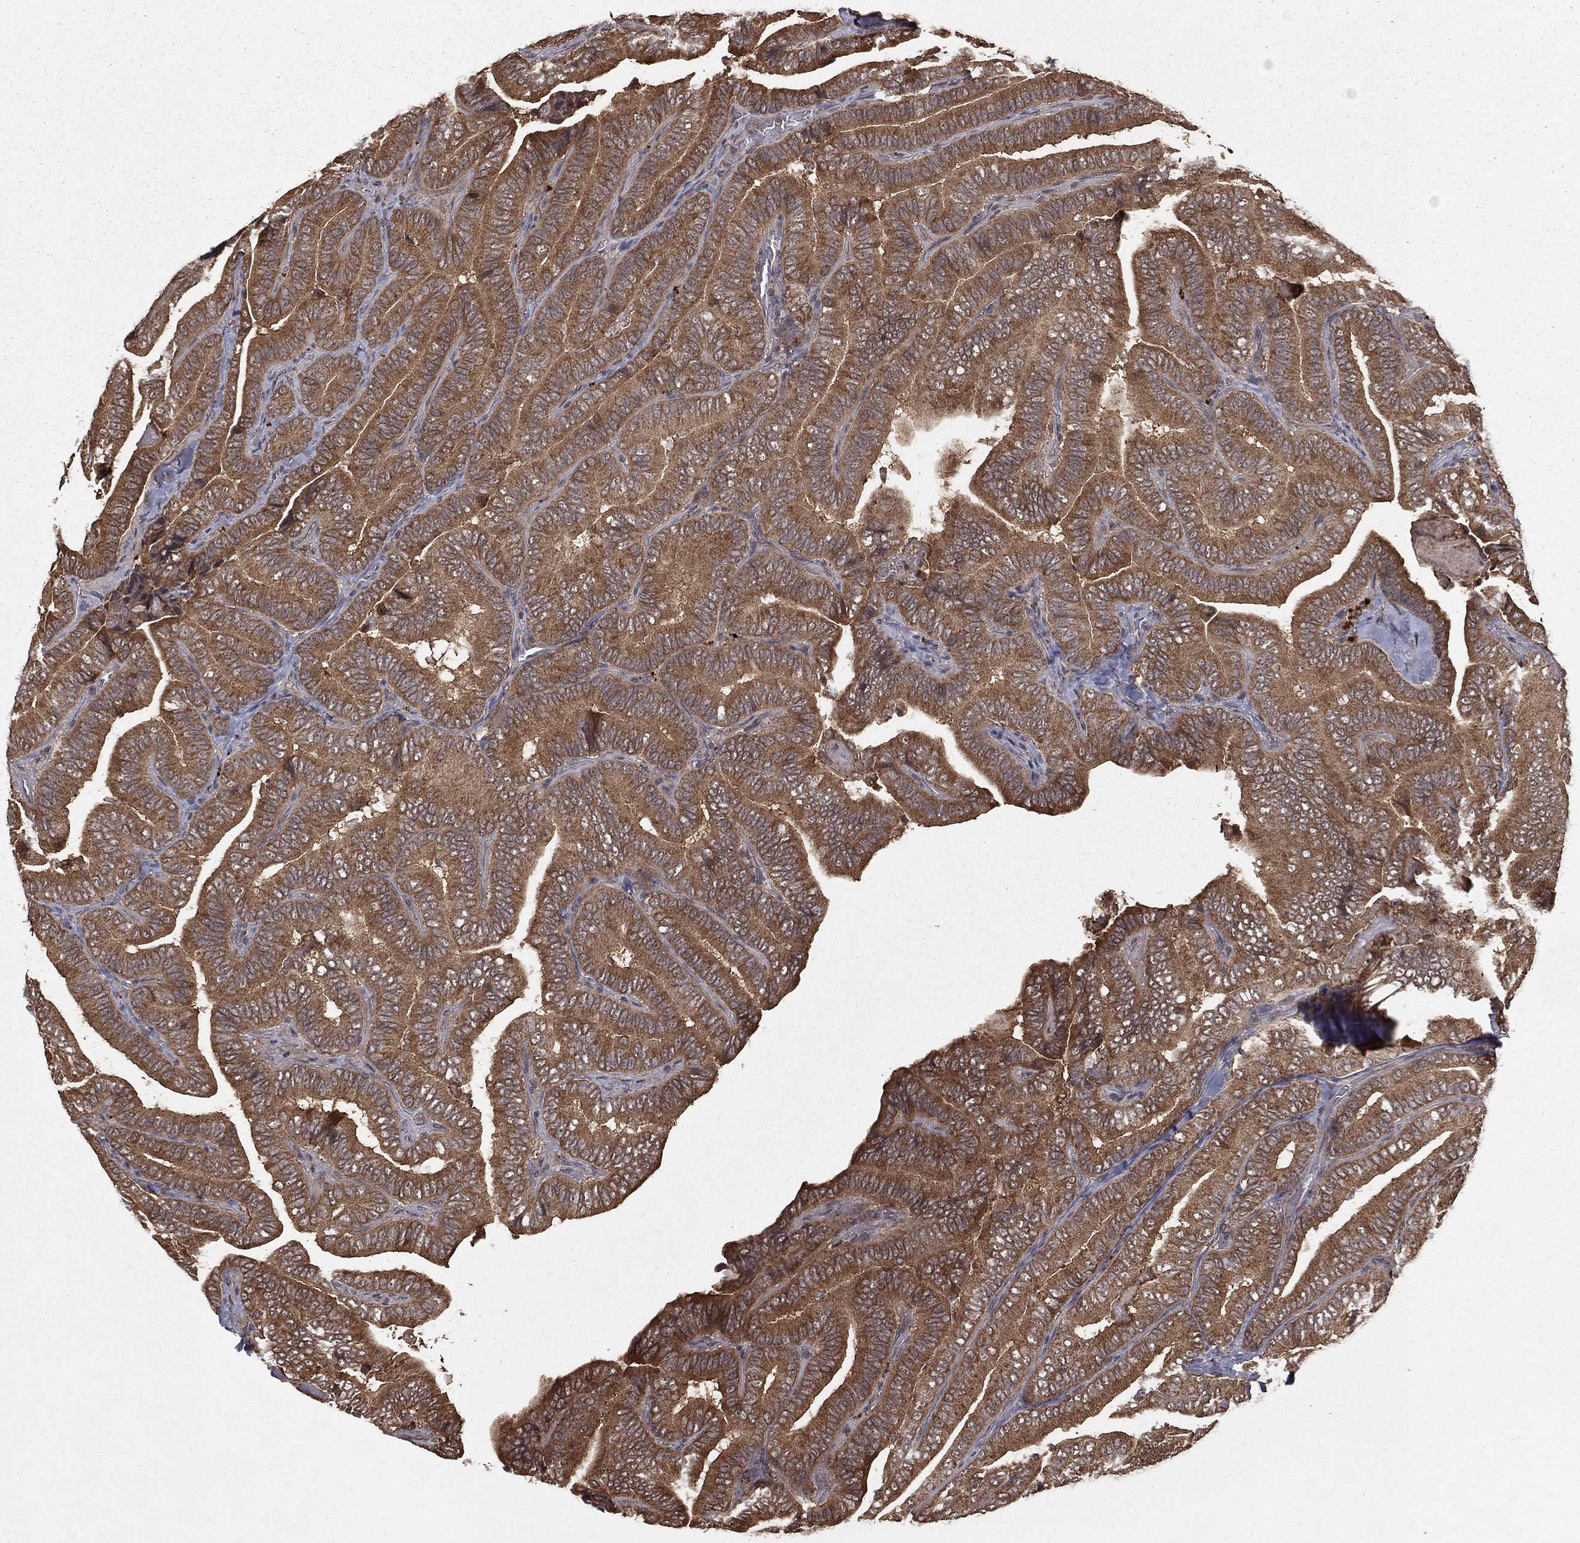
{"staining": {"intensity": "moderate", "quantity": ">75%", "location": "cytoplasmic/membranous"}, "tissue": "thyroid cancer", "cell_type": "Tumor cells", "image_type": "cancer", "snomed": [{"axis": "morphology", "description": "Papillary adenocarcinoma, NOS"}, {"axis": "topography", "description": "Thyroid gland"}], "caption": "Thyroid papillary adenocarcinoma stained with DAB immunohistochemistry reveals medium levels of moderate cytoplasmic/membranous positivity in approximately >75% of tumor cells.", "gene": "ZDHHC15", "patient": {"sex": "male", "age": 61}}